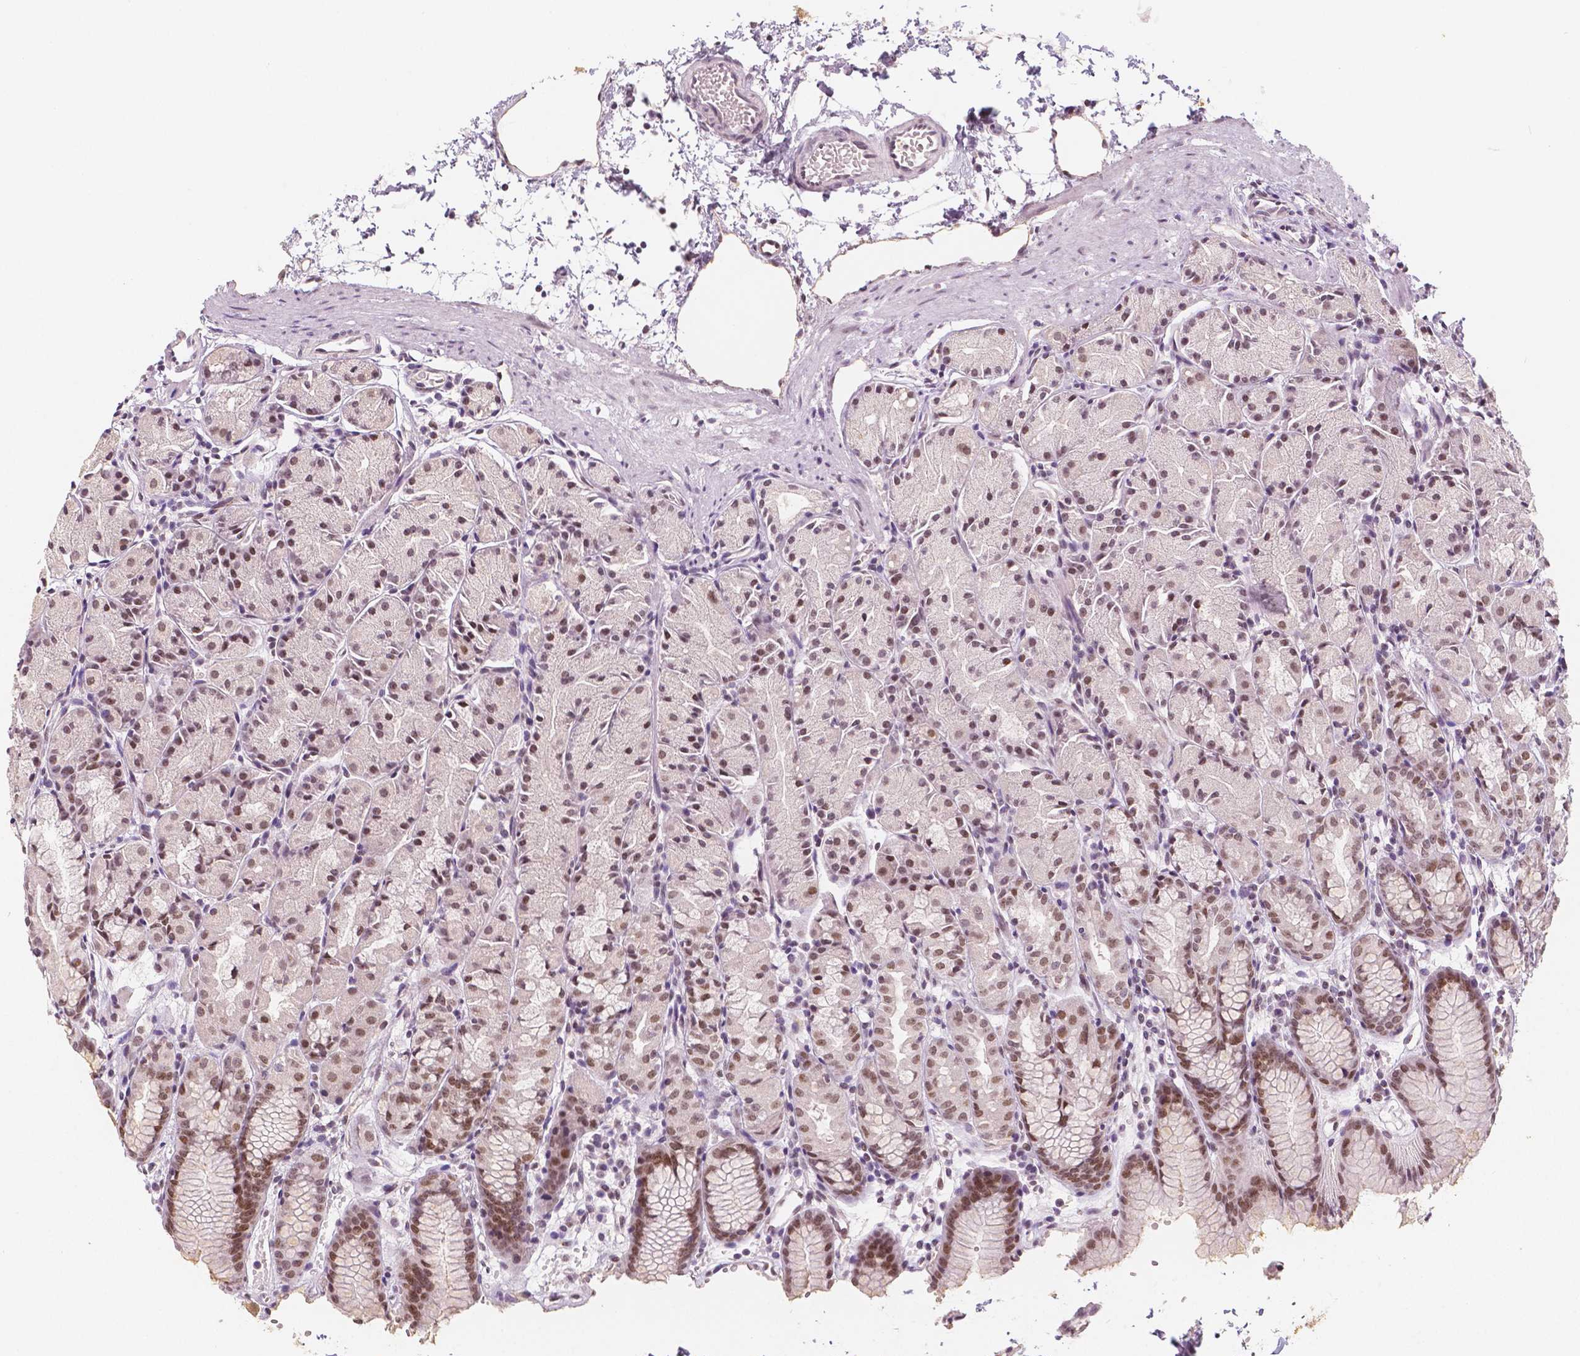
{"staining": {"intensity": "moderate", "quantity": "25%-75%", "location": "nuclear"}, "tissue": "stomach", "cell_type": "Glandular cells", "image_type": "normal", "snomed": [{"axis": "morphology", "description": "Normal tissue, NOS"}, {"axis": "topography", "description": "Stomach, upper"}], "caption": "The photomicrograph shows staining of benign stomach, revealing moderate nuclear protein expression (brown color) within glandular cells.", "gene": "KDM5B", "patient": {"sex": "male", "age": 47}}